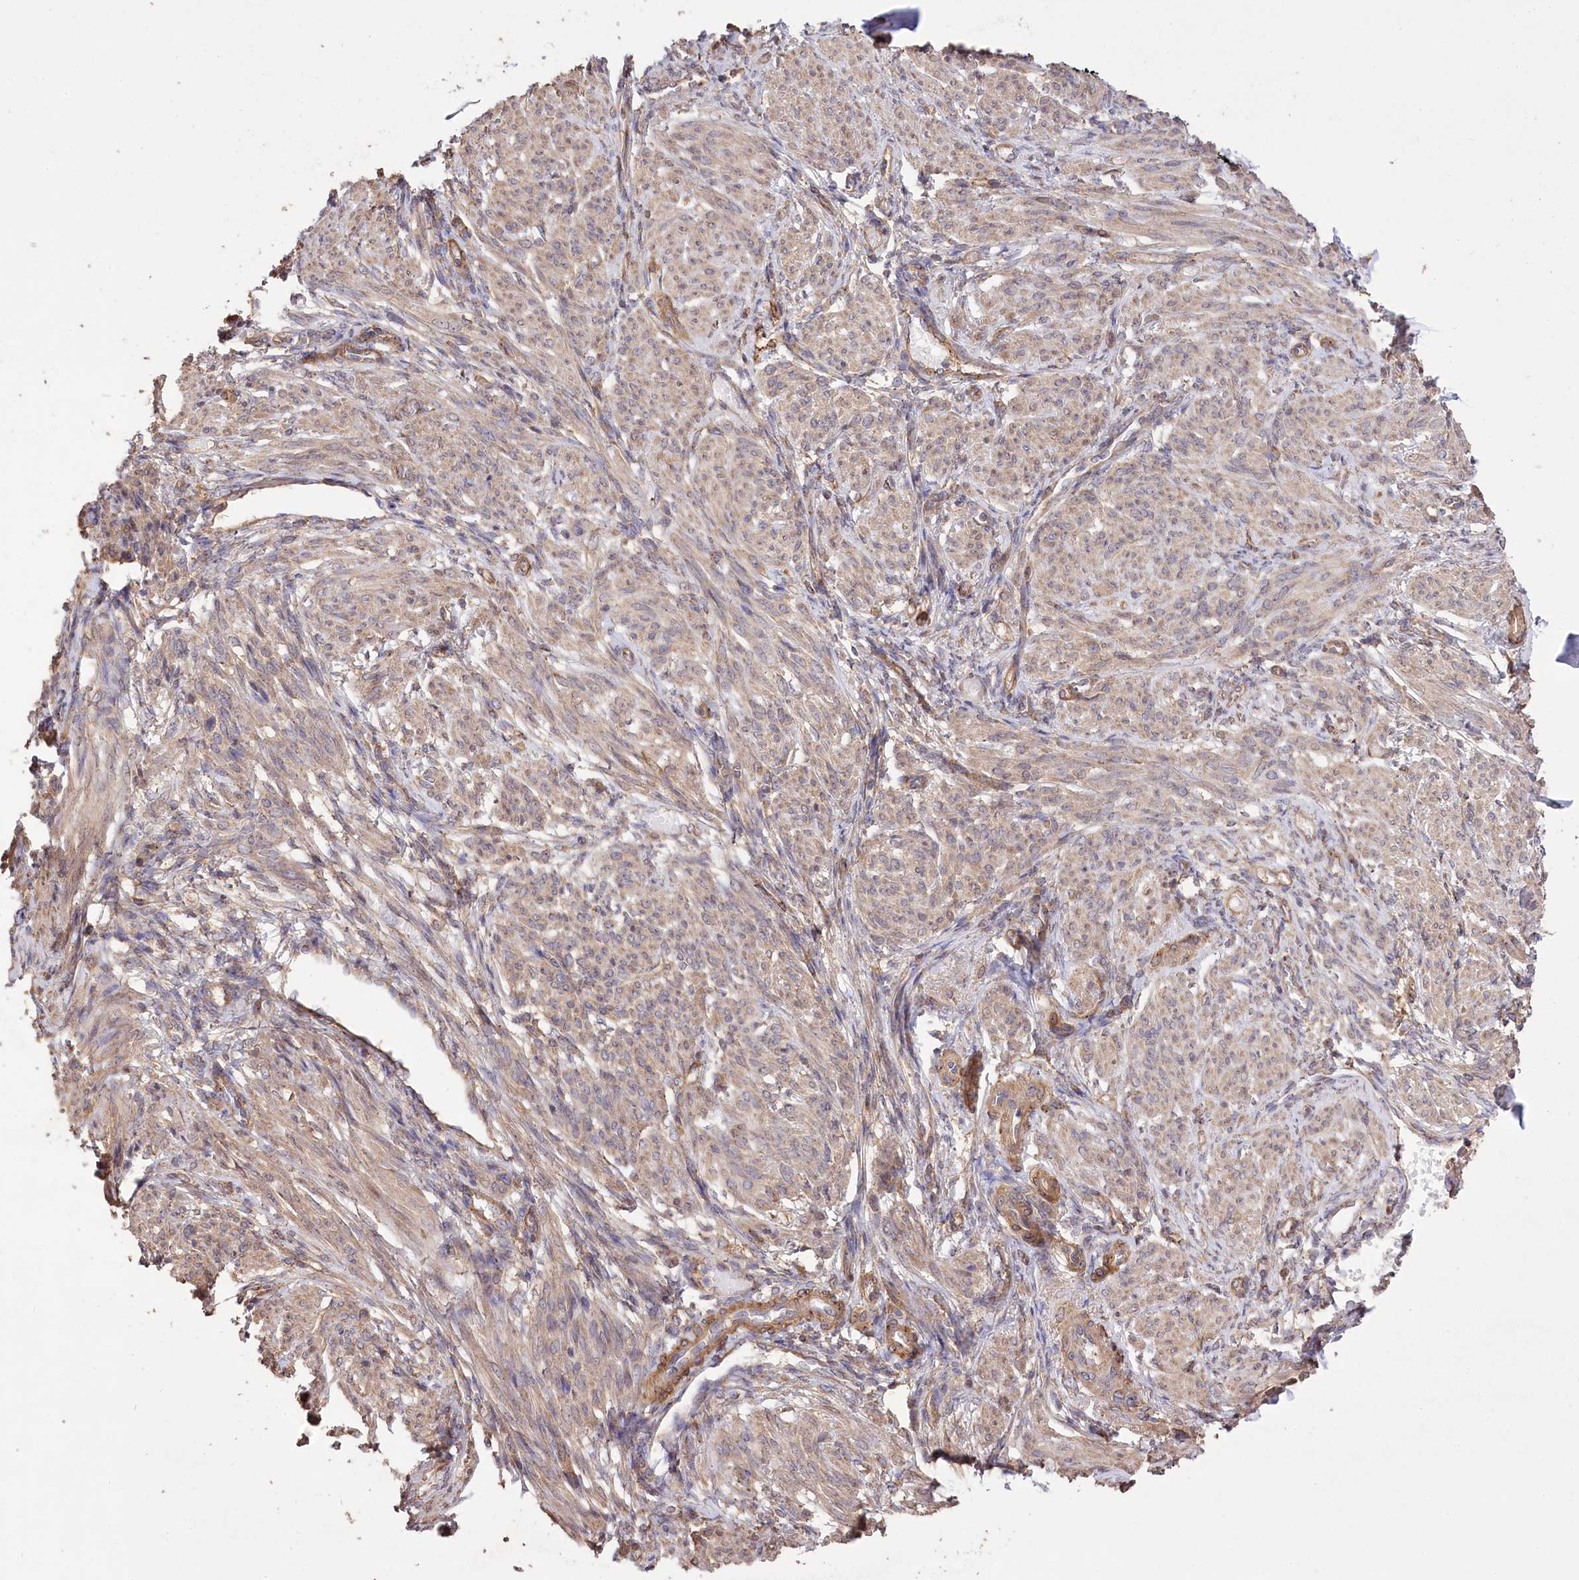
{"staining": {"intensity": "weak", "quantity": ">75%", "location": "cytoplasmic/membranous"}, "tissue": "smooth muscle", "cell_type": "Smooth muscle cells", "image_type": "normal", "snomed": [{"axis": "morphology", "description": "Normal tissue, NOS"}, {"axis": "topography", "description": "Smooth muscle"}], "caption": "Protein expression analysis of normal smooth muscle exhibits weak cytoplasmic/membranous staining in approximately >75% of smooth muscle cells.", "gene": "PRSS53", "patient": {"sex": "female", "age": 39}}